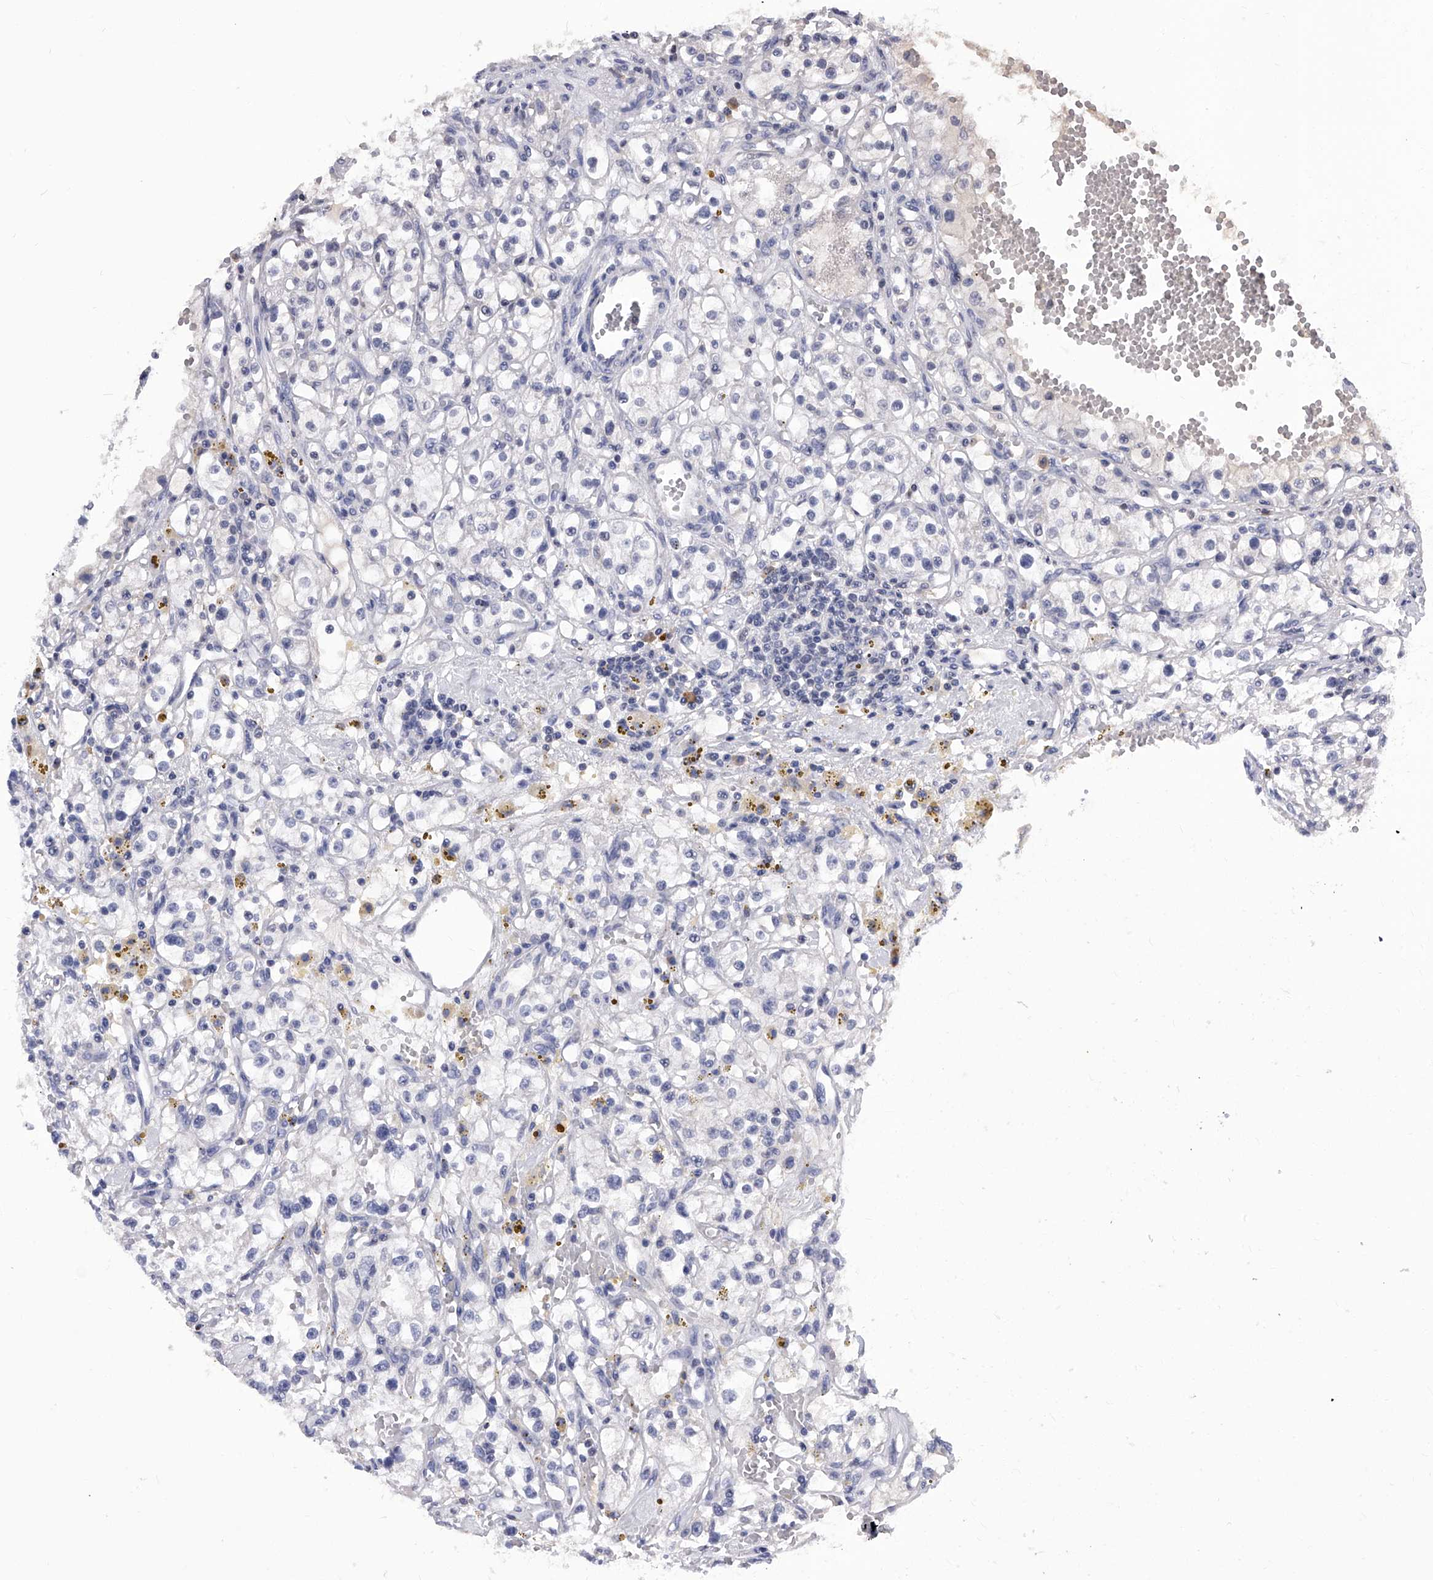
{"staining": {"intensity": "negative", "quantity": "none", "location": "none"}, "tissue": "renal cancer", "cell_type": "Tumor cells", "image_type": "cancer", "snomed": [{"axis": "morphology", "description": "Adenocarcinoma, NOS"}, {"axis": "topography", "description": "Kidney"}], "caption": "An immunohistochemistry (IHC) image of adenocarcinoma (renal) is shown. There is no staining in tumor cells of adenocarcinoma (renal).", "gene": "ID1", "patient": {"sex": "male", "age": 56}}